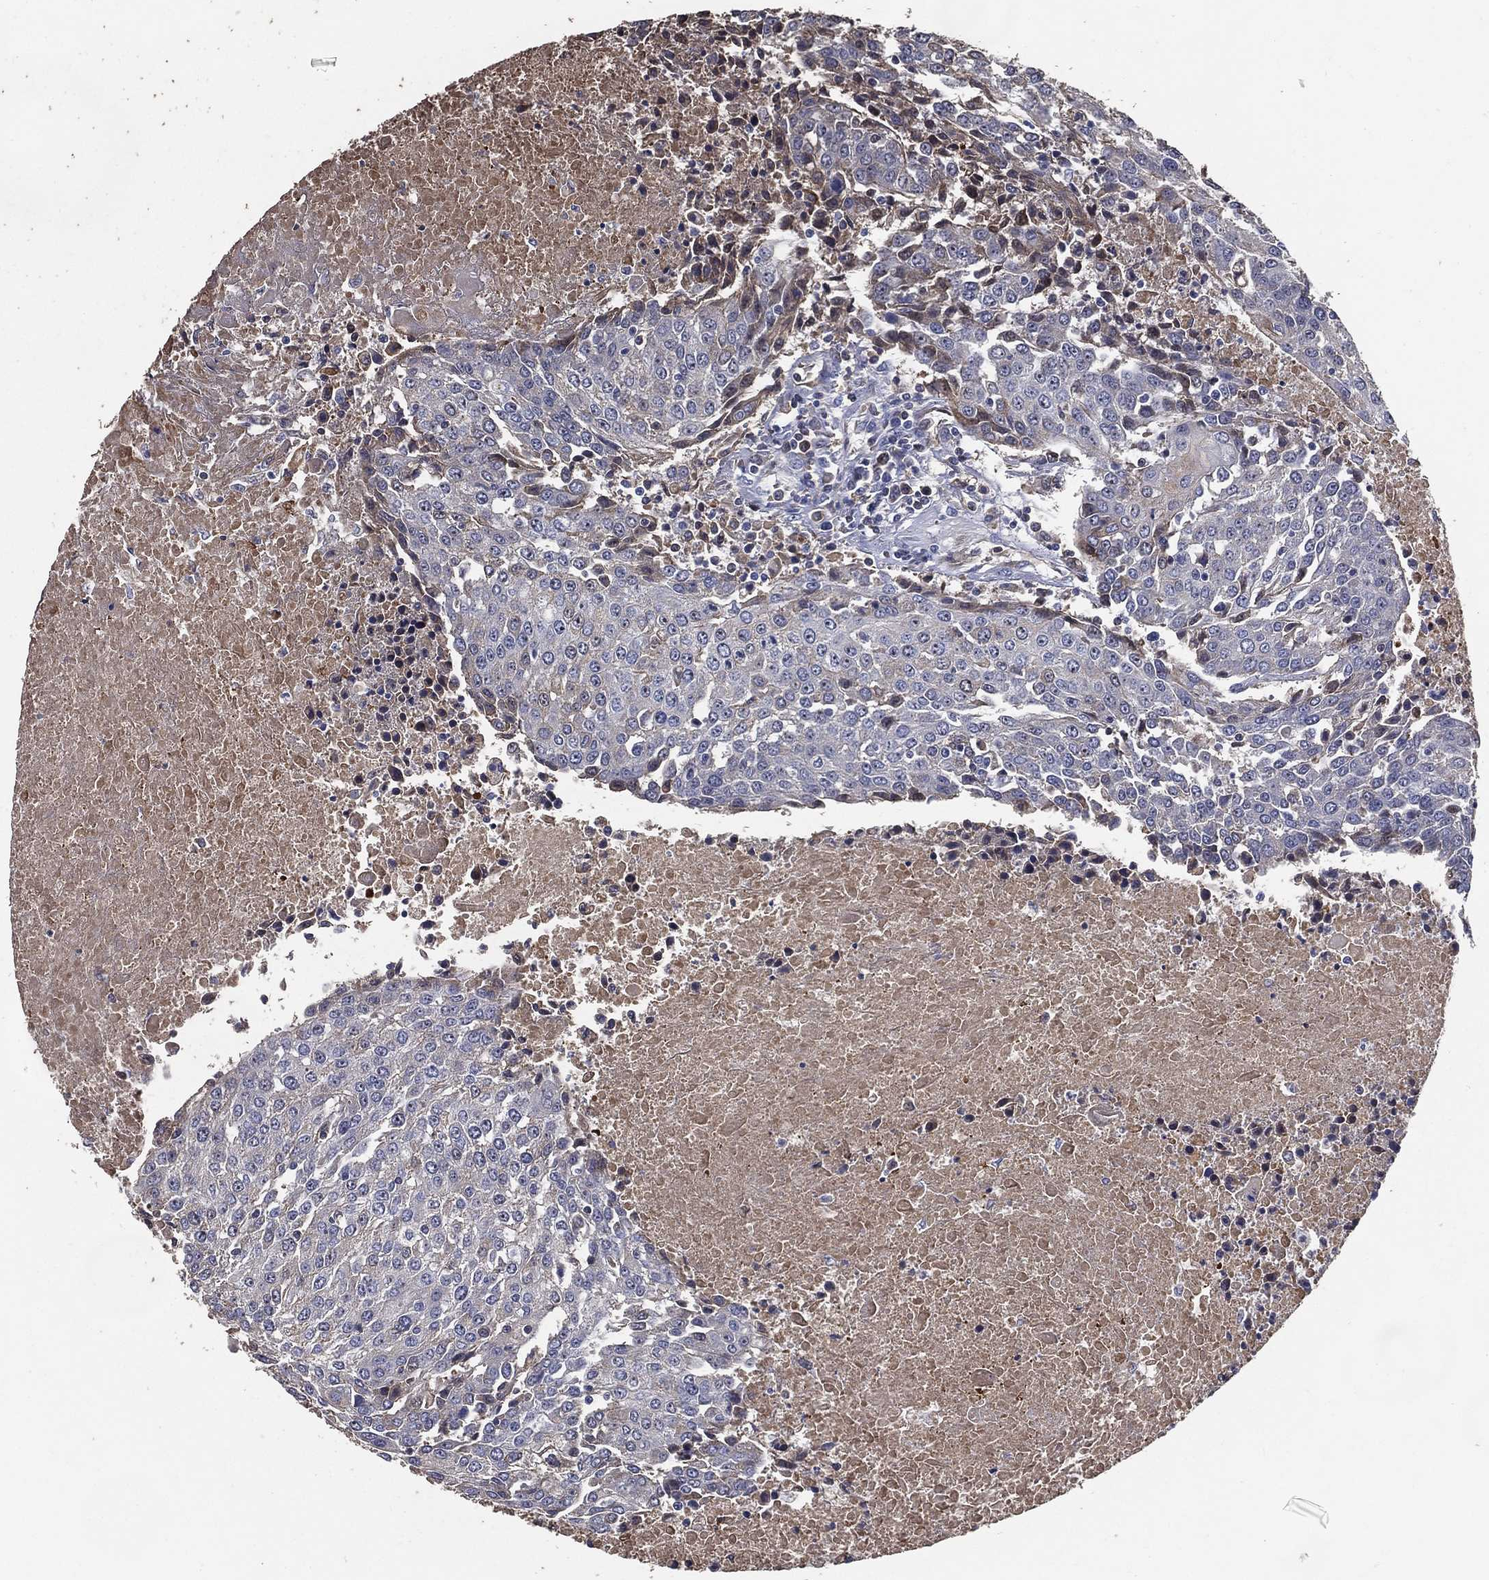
{"staining": {"intensity": "negative", "quantity": "none", "location": "none"}, "tissue": "urothelial cancer", "cell_type": "Tumor cells", "image_type": "cancer", "snomed": [{"axis": "morphology", "description": "Urothelial carcinoma, High grade"}, {"axis": "topography", "description": "Urinary bladder"}], "caption": "IHC image of neoplastic tissue: human urothelial cancer stained with DAB shows no significant protein staining in tumor cells.", "gene": "EFNA1", "patient": {"sex": "female", "age": 85}}